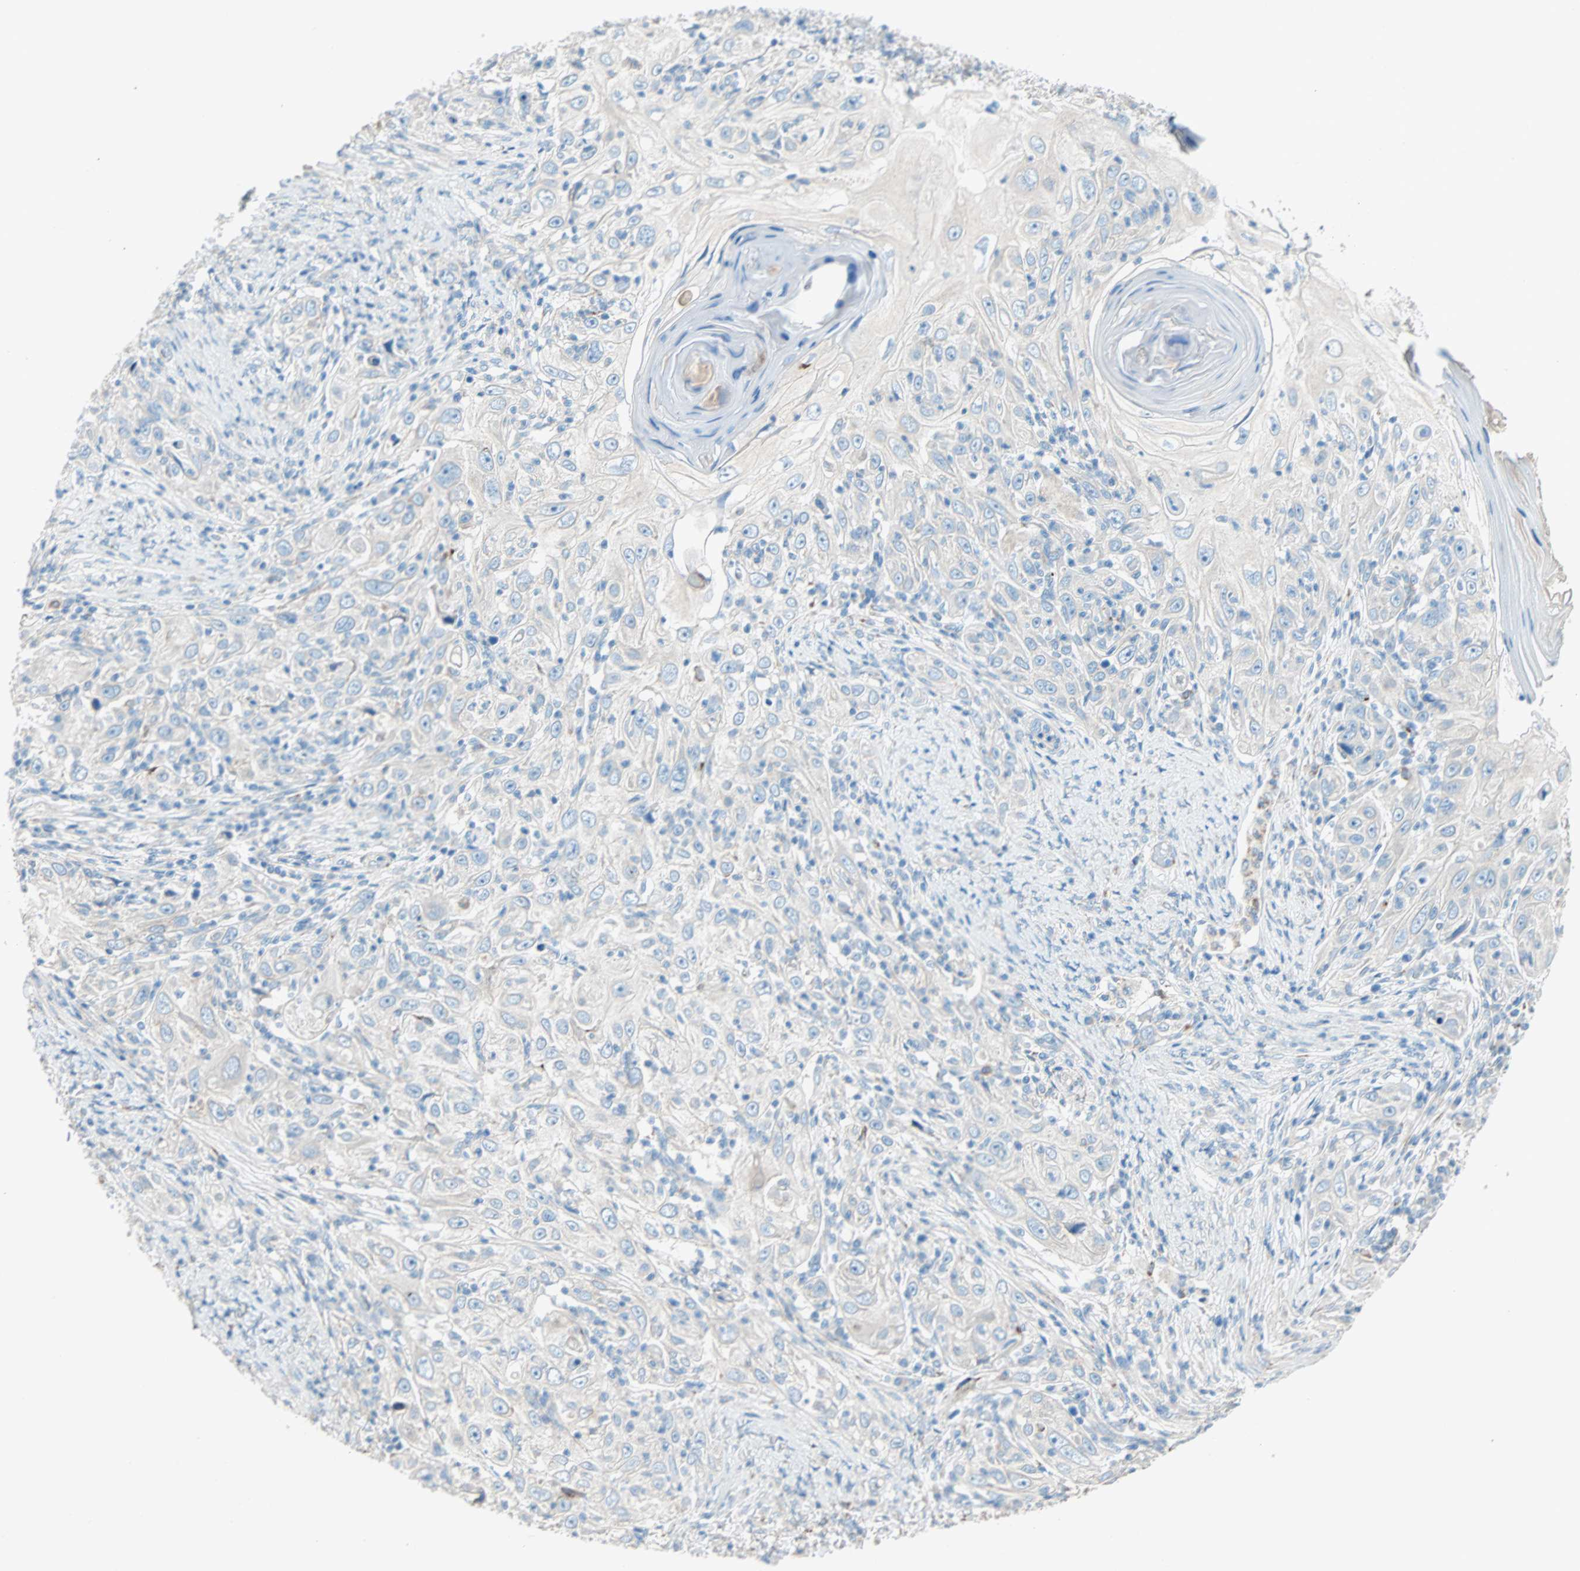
{"staining": {"intensity": "weak", "quantity": ">75%", "location": "cytoplasmic/membranous"}, "tissue": "skin cancer", "cell_type": "Tumor cells", "image_type": "cancer", "snomed": [{"axis": "morphology", "description": "Squamous cell carcinoma, NOS"}, {"axis": "topography", "description": "Skin"}], "caption": "This is an image of immunohistochemistry (IHC) staining of skin cancer (squamous cell carcinoma), which shows weak staining in the cytoplasmic/membranous of tumor cells.", "gene": "LY6G6F", "patient": {"sex": "female", "age": 88}}